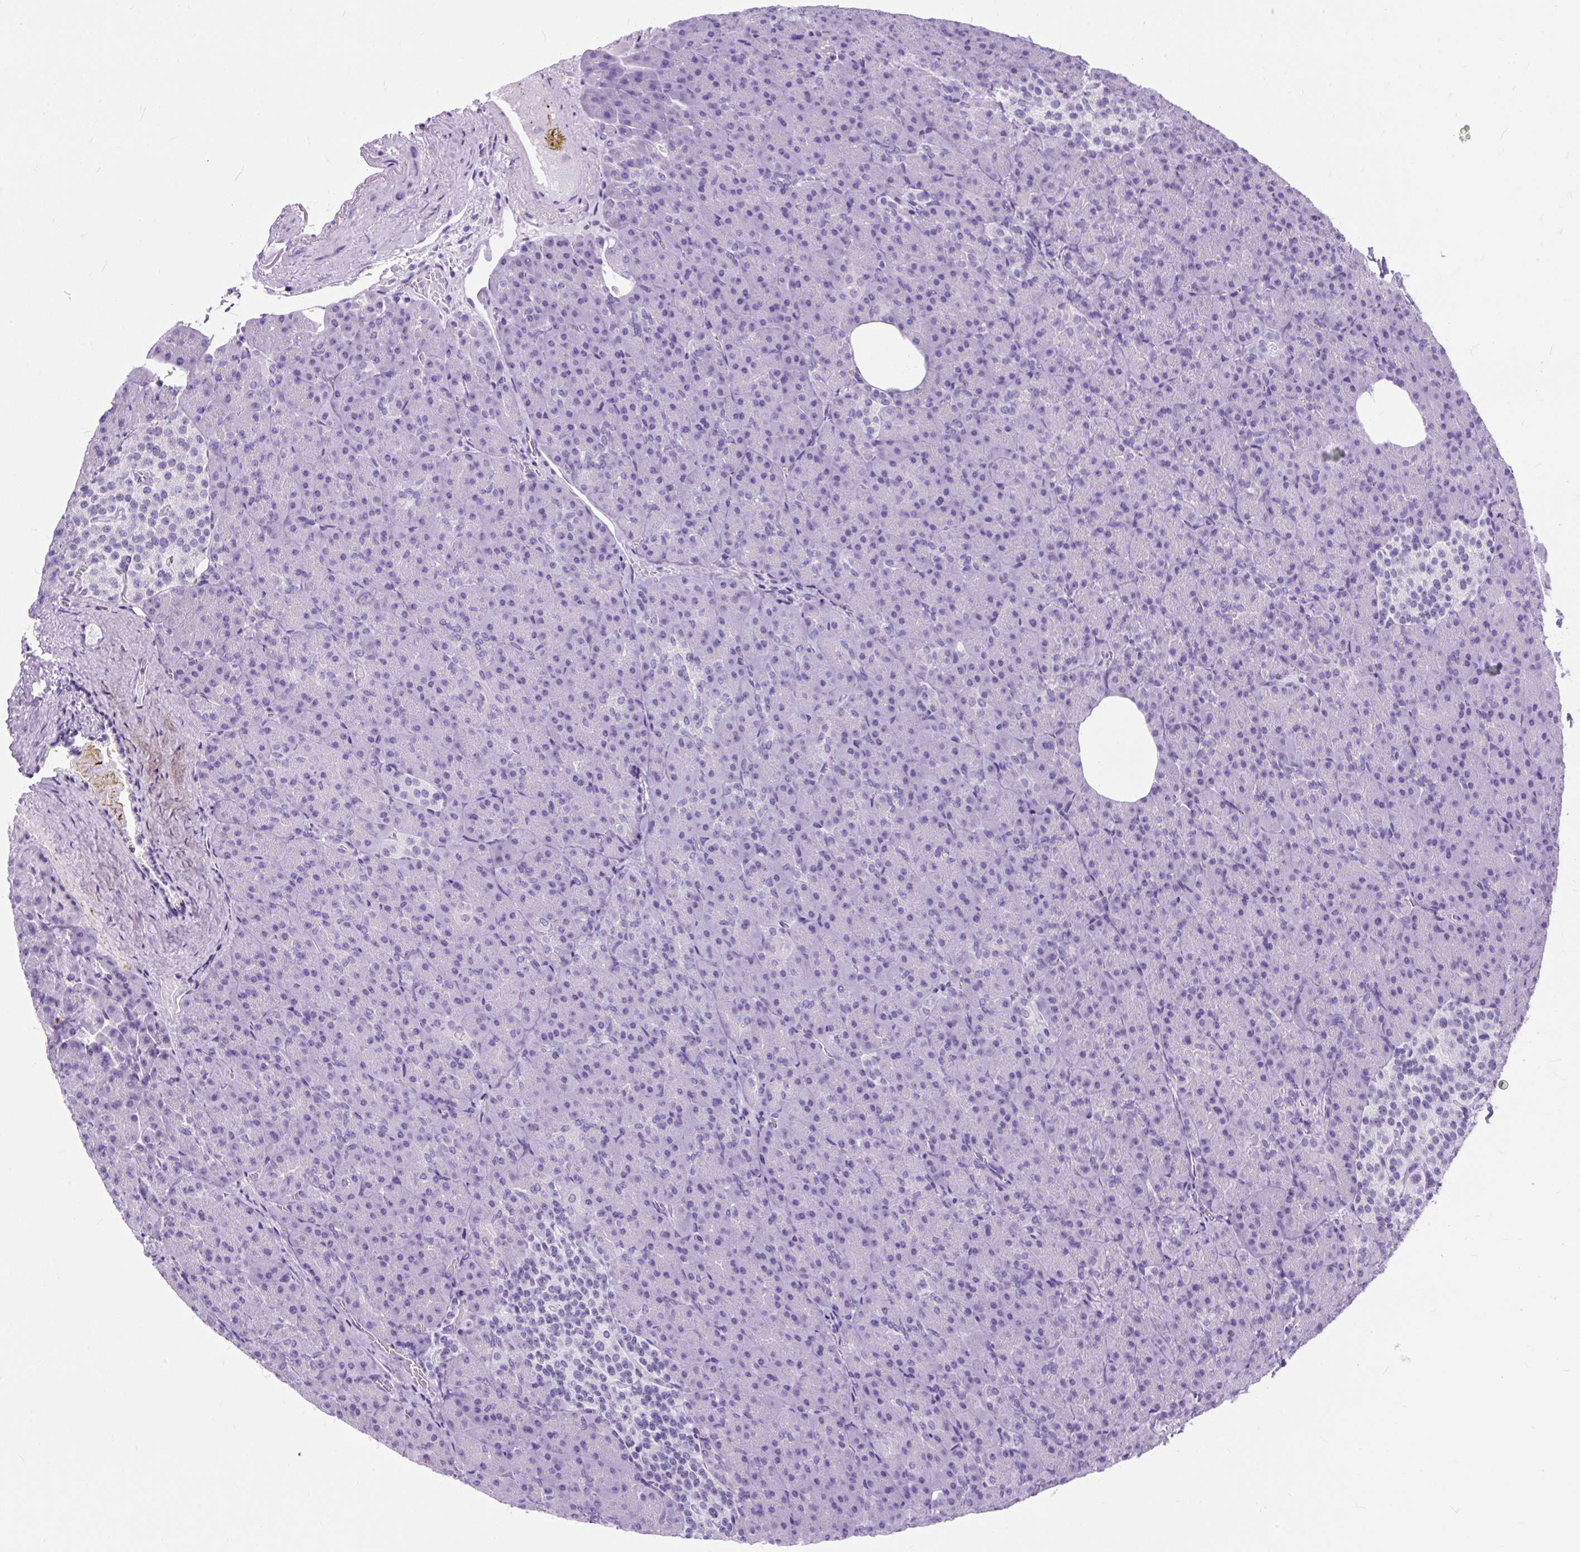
{"staining": {"intensity": "negative", "quantity": "none", "location": "none"}, "tissue": "pancreas", "cell_type": "Exocrine glandular cells", "image_type": "normal", "snomed": [{"axis": "morphology", "description": "Normal tissue, NOS"}, {"axis": "topography", "description": "Pancreas"}], "caption": "The photomicrograph reveals no significant staining in exocrine glandular cells of pancreas. The staining was performed using DAB (3,3'-diaminobenzidine) to visualize the protein expression in brown, while the nuclei were stained in blue with hematoxylin (Magnification: 20x).", "gene": "SCGB1A1", "patient": {"sex": "female", "age": 74}}